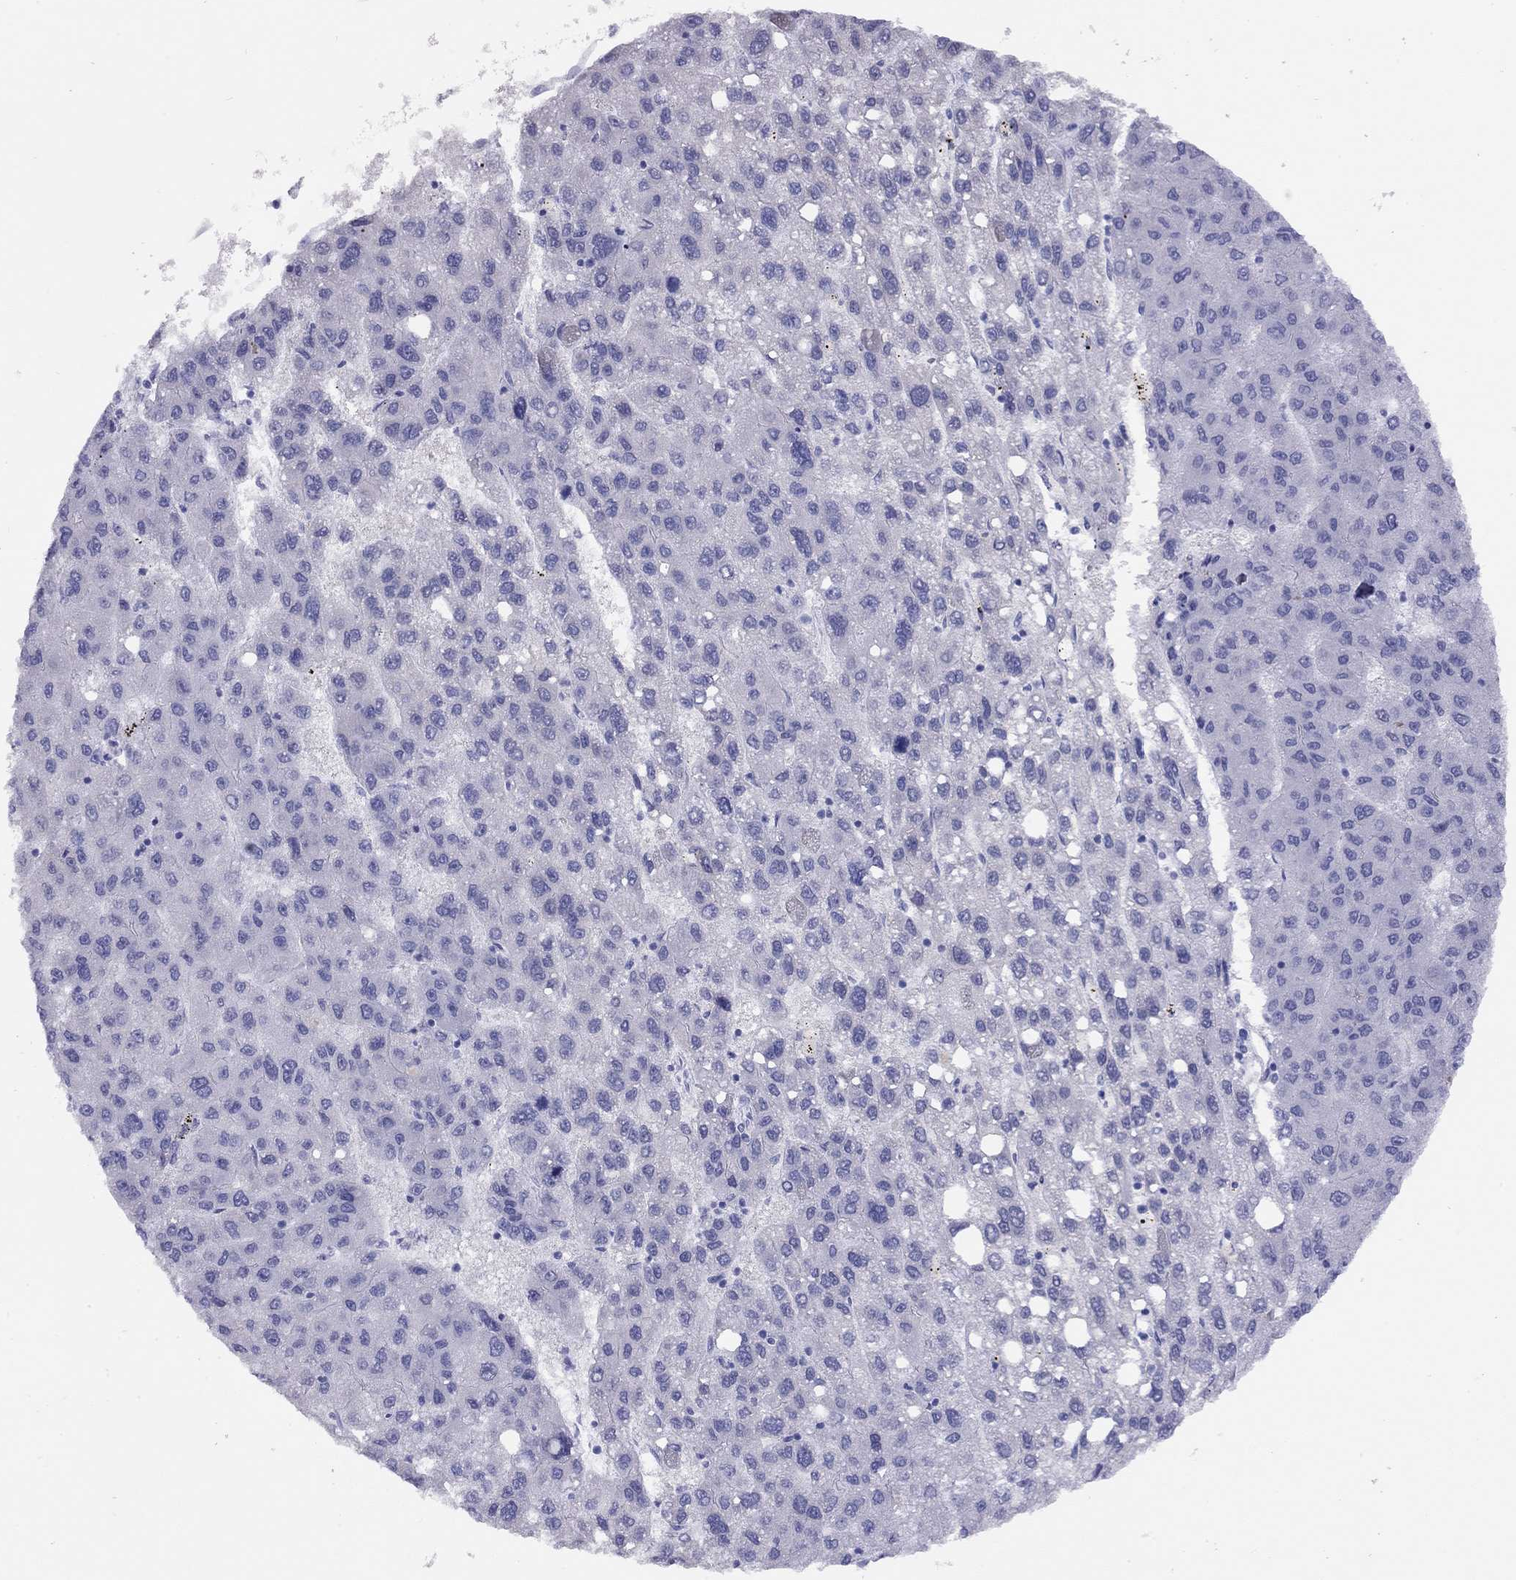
{"staining": {"intensity": "negative", "quantity": "none", "location": "none"}, "tissue": "liver cancer", "cell_type": "Tumor cells", "image_type": "cancer", "snomed": [{"axis": "morphology", "description": "Carcinoma, Hepatocellular, NOS"}, {"axis": "topography", "description": "Liver"}], "caption": "Liver cancer stained for a protein using immunohistochemistry (IHC) shows no staining tumor cells.", "gene": "LRIT2", "patient": {"sex": "female", "age": 82}}